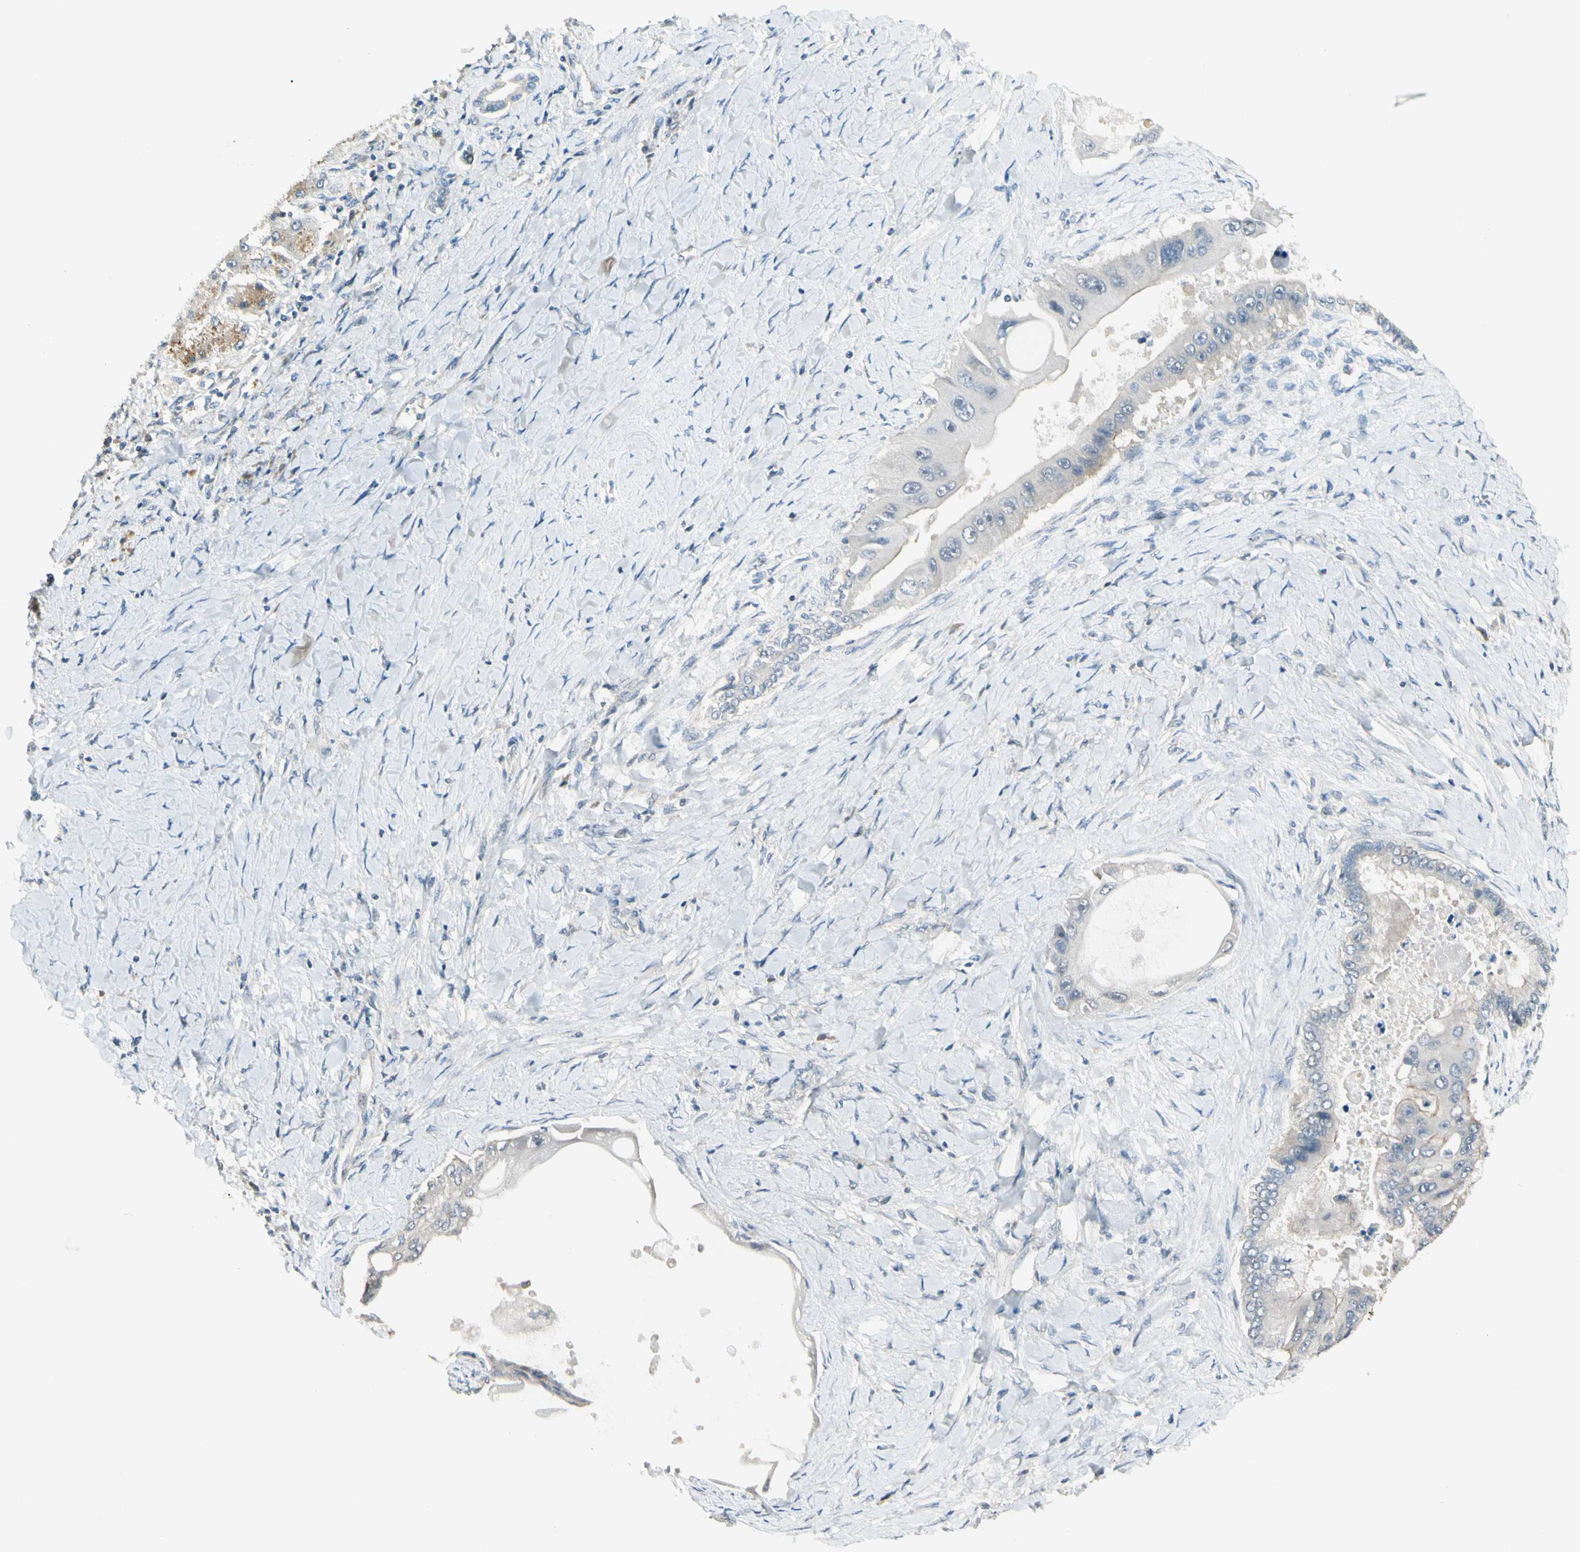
{"staining": {"intensity": "moderate", "quantity": "25%-75%", "location": "cytoplasmic/membranous"}, "tissue": "liver cancer", "cell_type": "Tumor cells", "image_type": "cancer", "snomed": [{"axis": "morphology", "description": "Normal tissue, NOS"}, {"axis": "morphology", "description": "Cholangiocarcinoma"}, {"axis": "topography", "description": "Liver"}, {"axis": "topography", "description": "Peripheral nerve tissue"}], "caption": "Liver cancer tissue exhibits moderate cytoplasmic/membranous expression in about 25%-75% of tumor cells, visualized by immunohistochemistry.", "gene": "P3H2", "patient": {"sex": "male", "age": 50}}